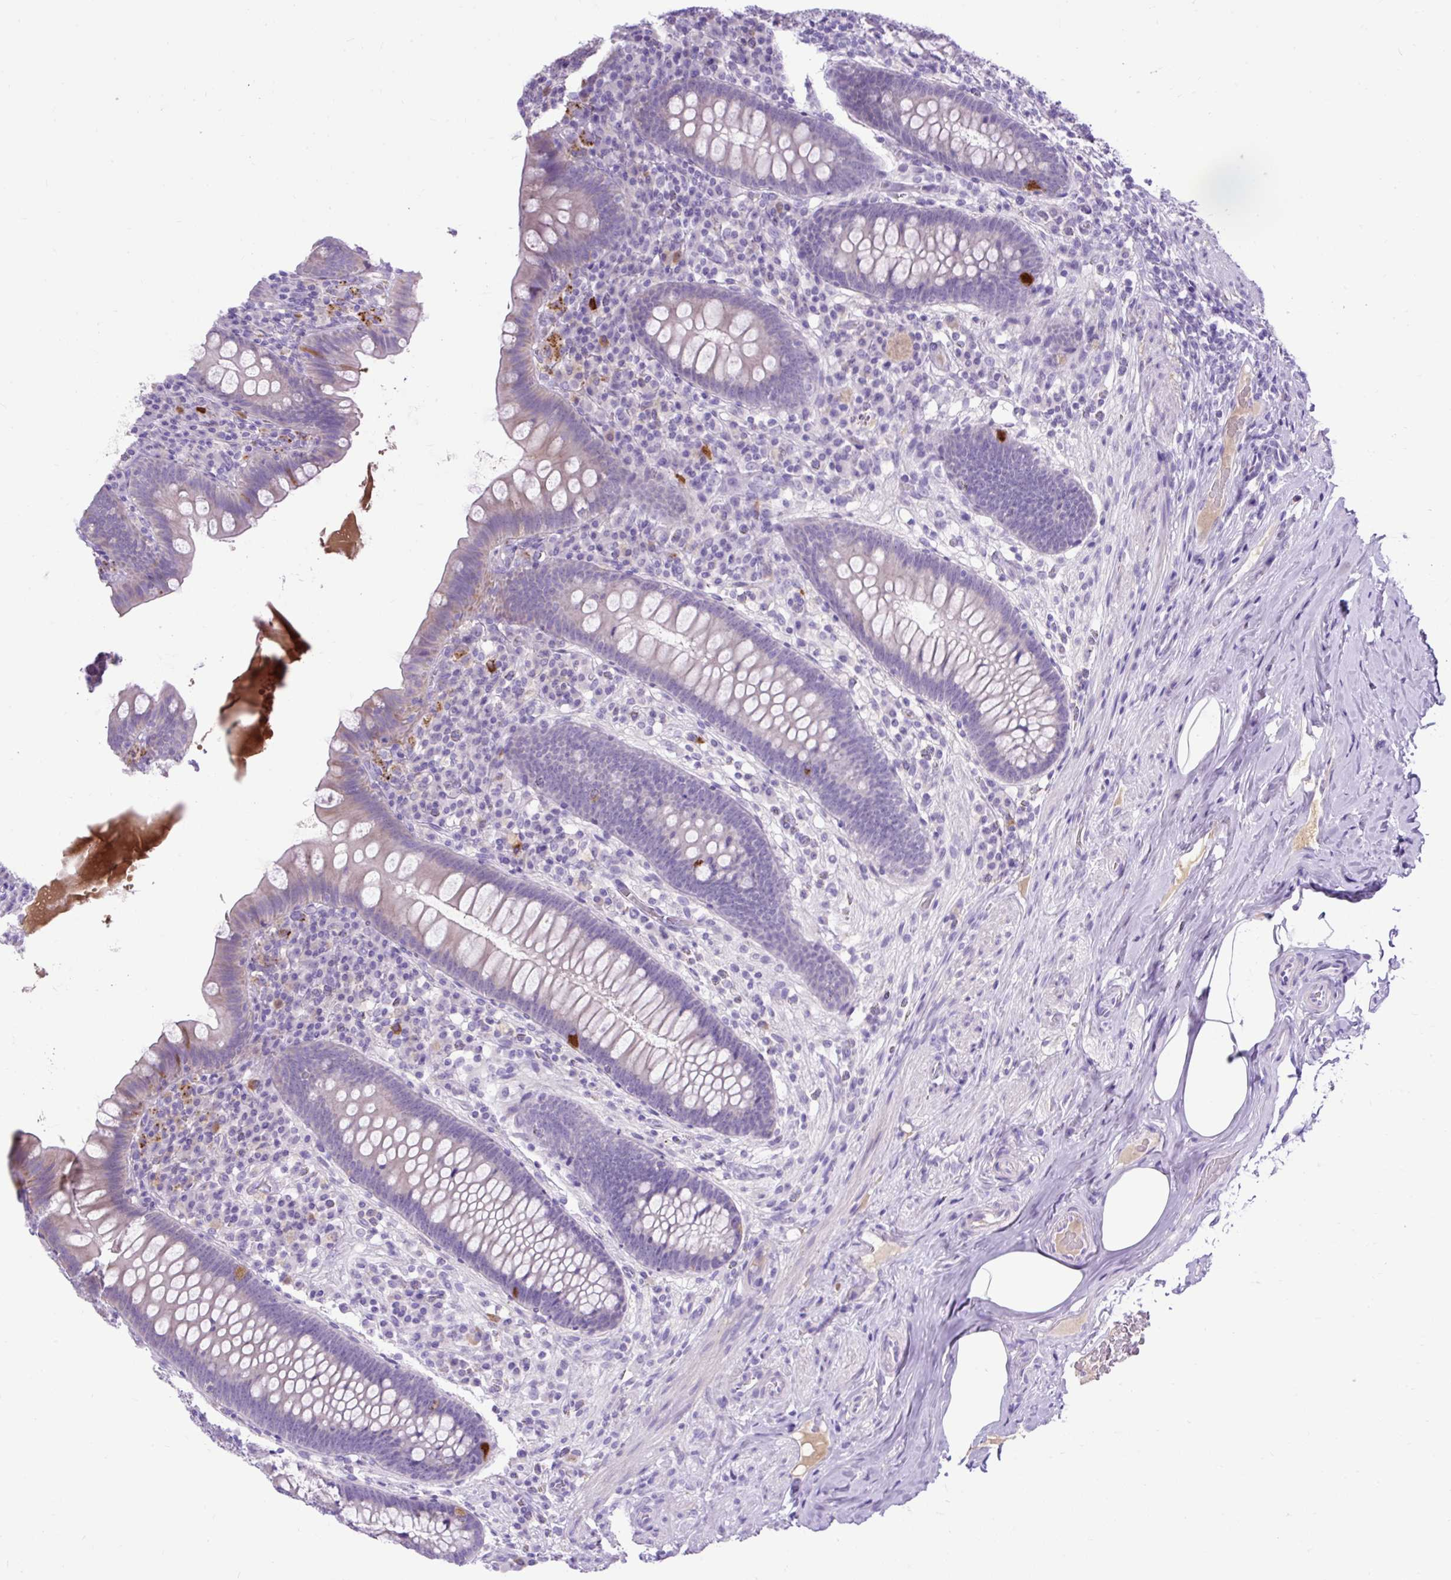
{"staining": {"intensity": "moderate", "quantity": "<25%", "location": "cytoplasmic/membranous"}, "tissue": "appendix", "cell_type": "Glandular cells", "image_type": "normal", "snomed": [{"axis": "morphology", "description": "Normal tissue, NOS"}, {"axis": "topography", "description": "Appendix"}], "caption": "DAB immunohistochemical staining of benign appendix exhibits moderate cytoplasmic/membranous protein staining in about <25% of glandular cells.", "gene": "SPTBN5", "patient": {"sex": "male", "age": 71}}